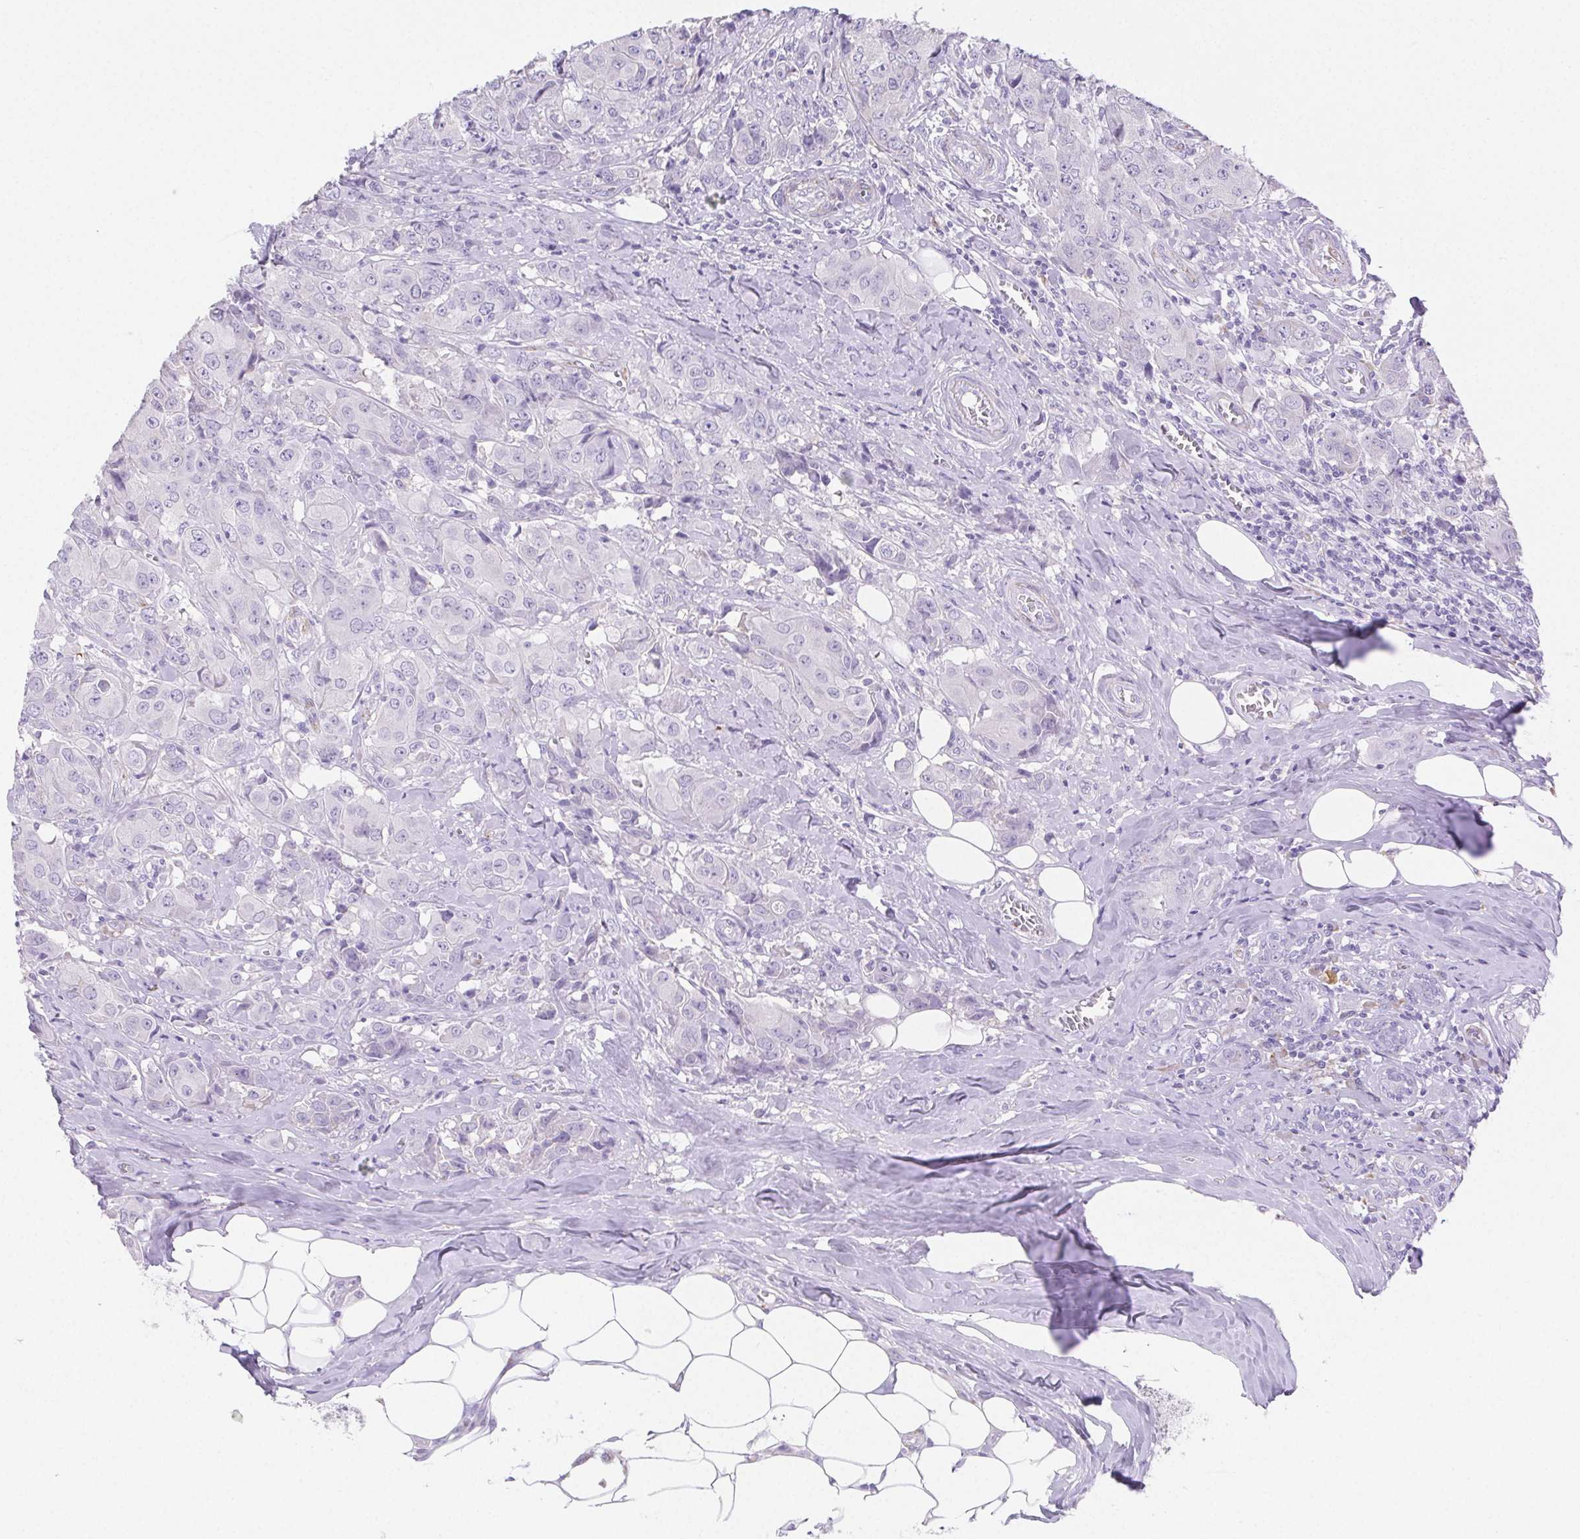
{"staining": {"intensity": "negative", "quantity": "none", "location": "none"}, "tissue": "breast cancer", "cell_type": "Tumor cells", "image_type": "cancer", "snomed": [{"axis": "morphology", "description": "Normal tissue, NOS"}, {"axis": "morphology", "description": "Duct carcinoma"}, {"axis": "topography", "description": "Breast"}], "caption": "The immunohistochemistry image has no significant expression in tumor cells of breast invasive ductal carcinoma tissue.", "gene": "HRC", "patient": {"sex": "female", "age": 43}}